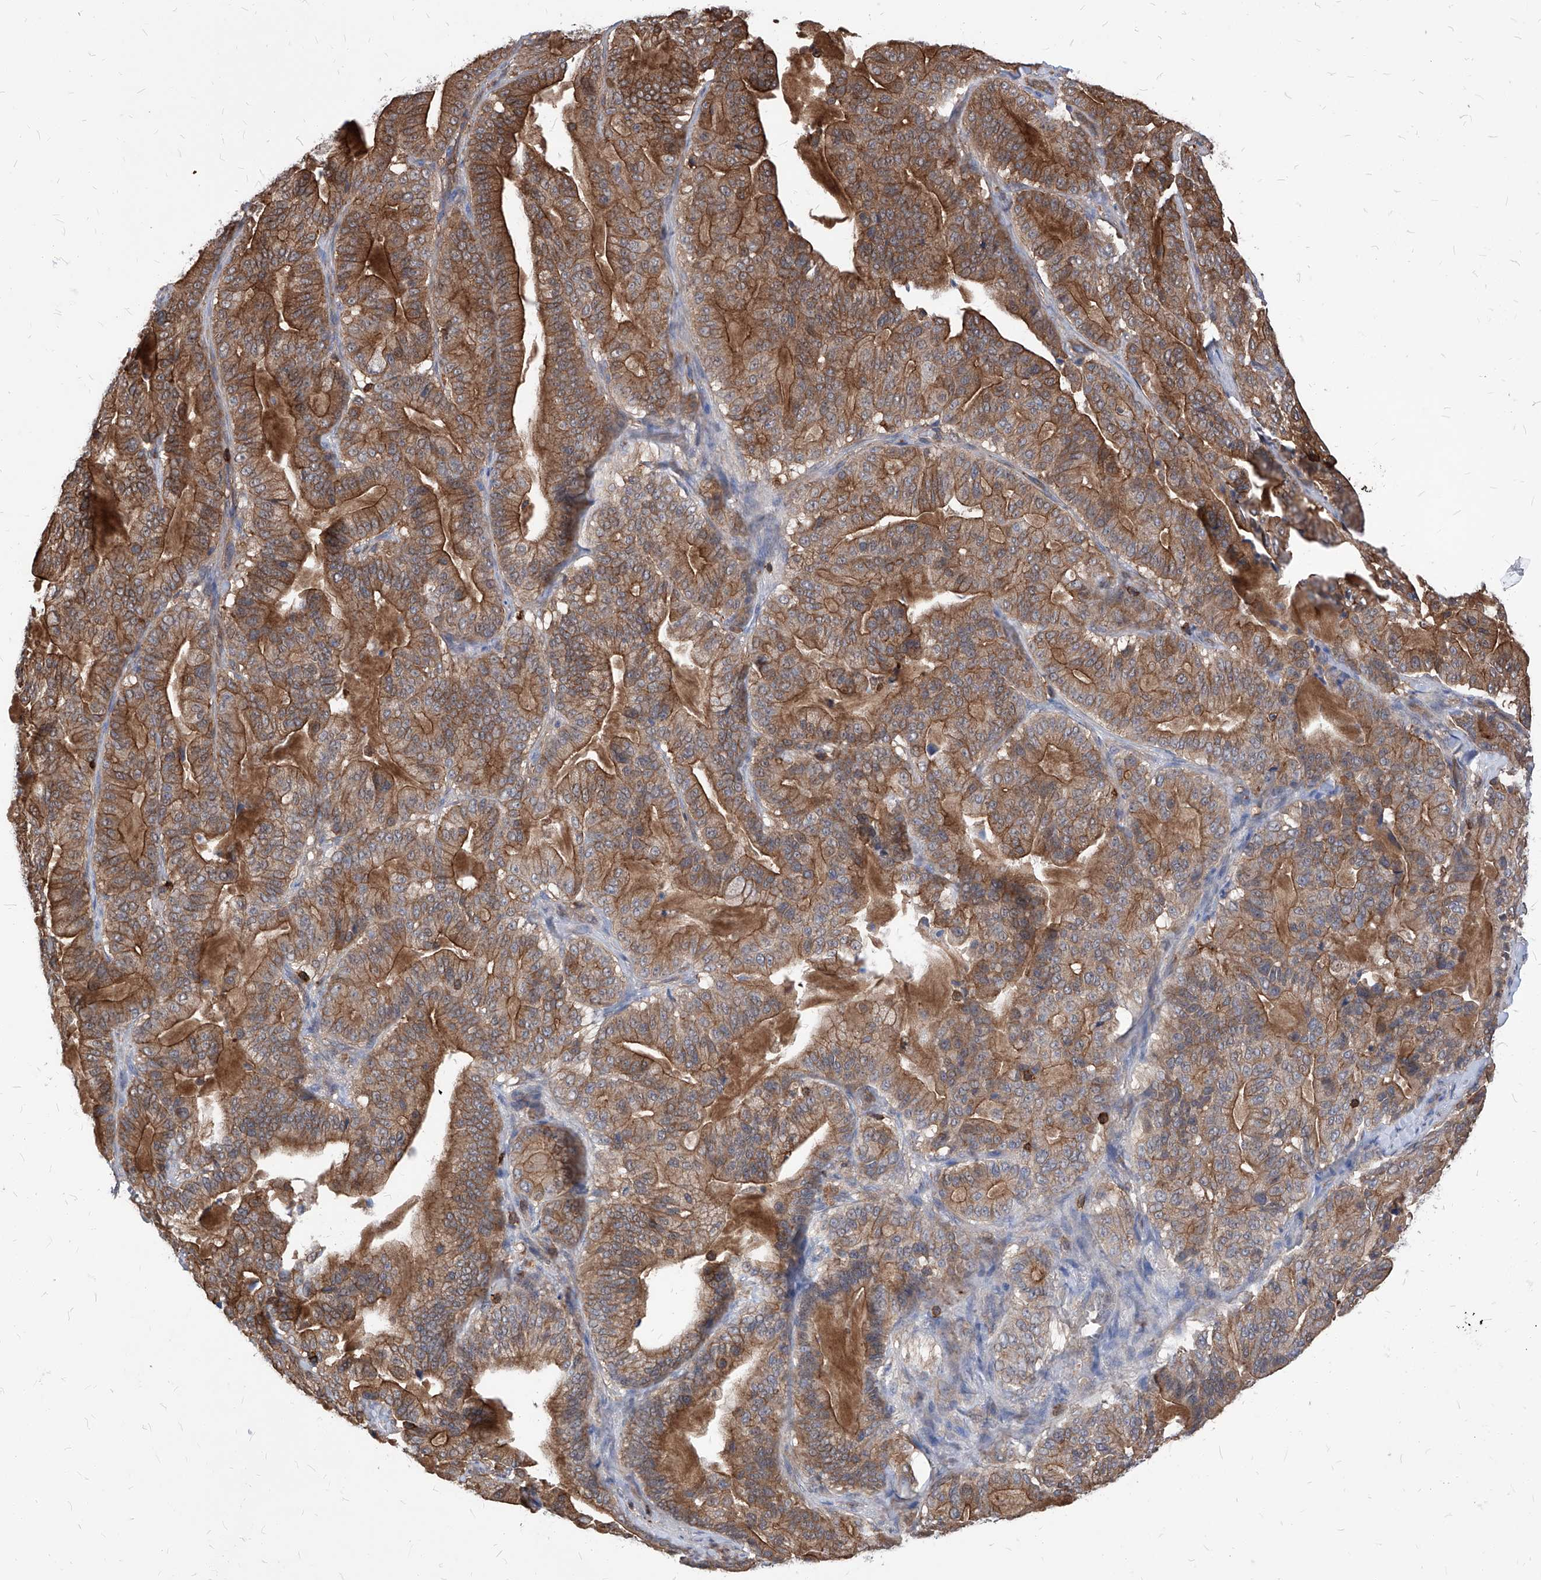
{"staining": {"intensity": "strong", "quantity": "25%-75%", "location": "cytoplasmic/membranous"}, "tissue": "pancreatic cancer", "cell_type": "Tumor cells", "image_type": "cancer", "snomed": [{"axis": "morphology", "description": "Adenocarcinoma, NOS"}, {"axis": "topography", "description": "Pancreas"}], "caption": "Pancreatic cancer (adenocarcinoma) tissue exhibits strong cytoplasmic/membranous staining in approximately 25%-75% of tumor cells", "gene": "ABRACL", "patient": {"sex": "male", "age": 63}}